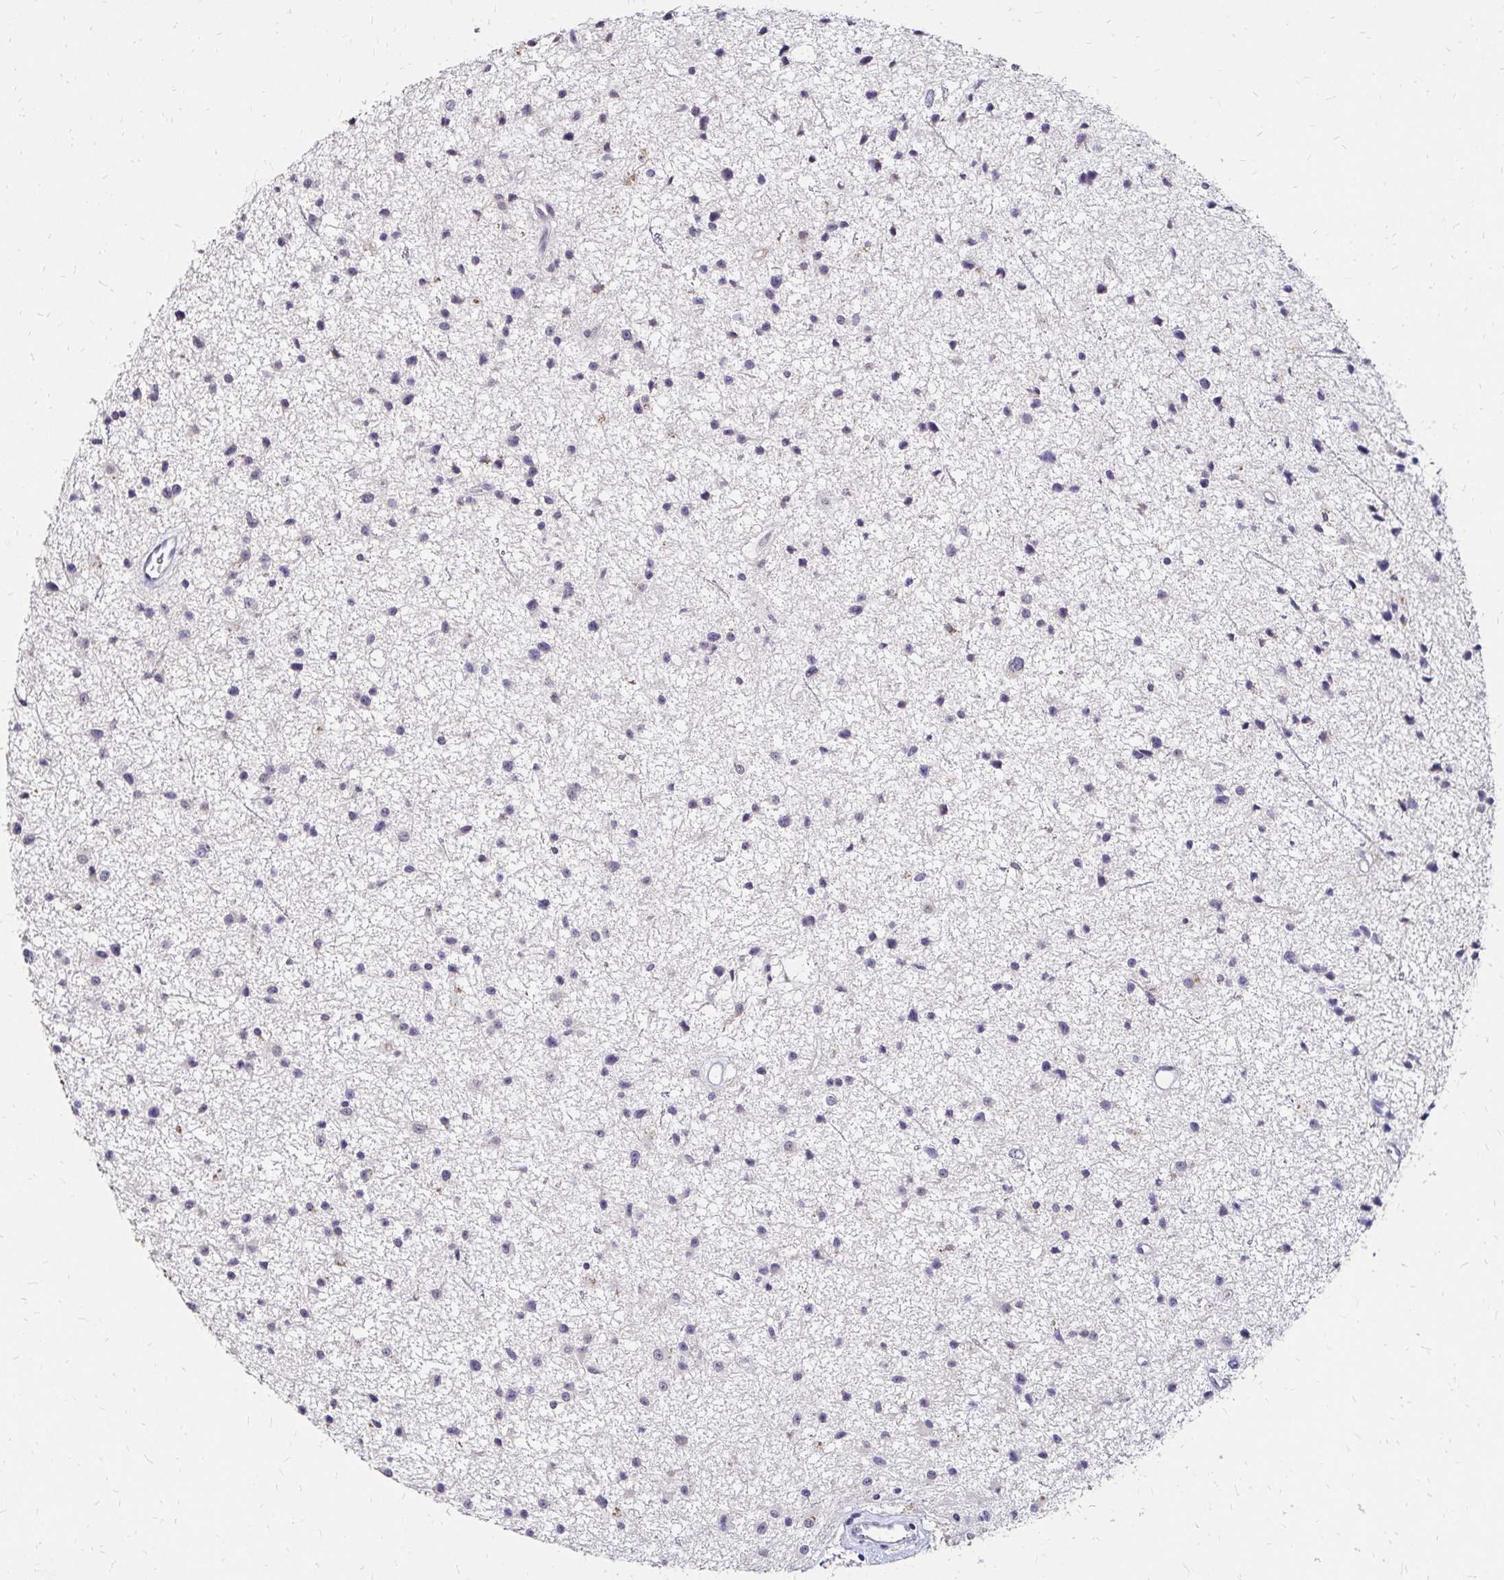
{"staining": {"intensity": "negative", "quantity": "none", "location": "none"}, "tissue": "glioma", "cell_type": "Tumor cells", "image_type": "cancer", "snomed": [{"axis": "morphology", "description": "Glioma, malignant, Low grade"}, {"axis": "topography", "description": "Brain"}], "caption": "DAB (3,3'-diaminobenzidine) immunohistochemical staining of glioma shows no significant staining in tumor cells.", "gene": "PRIMA1", "patient": {"sex": "male", "age": 43}}